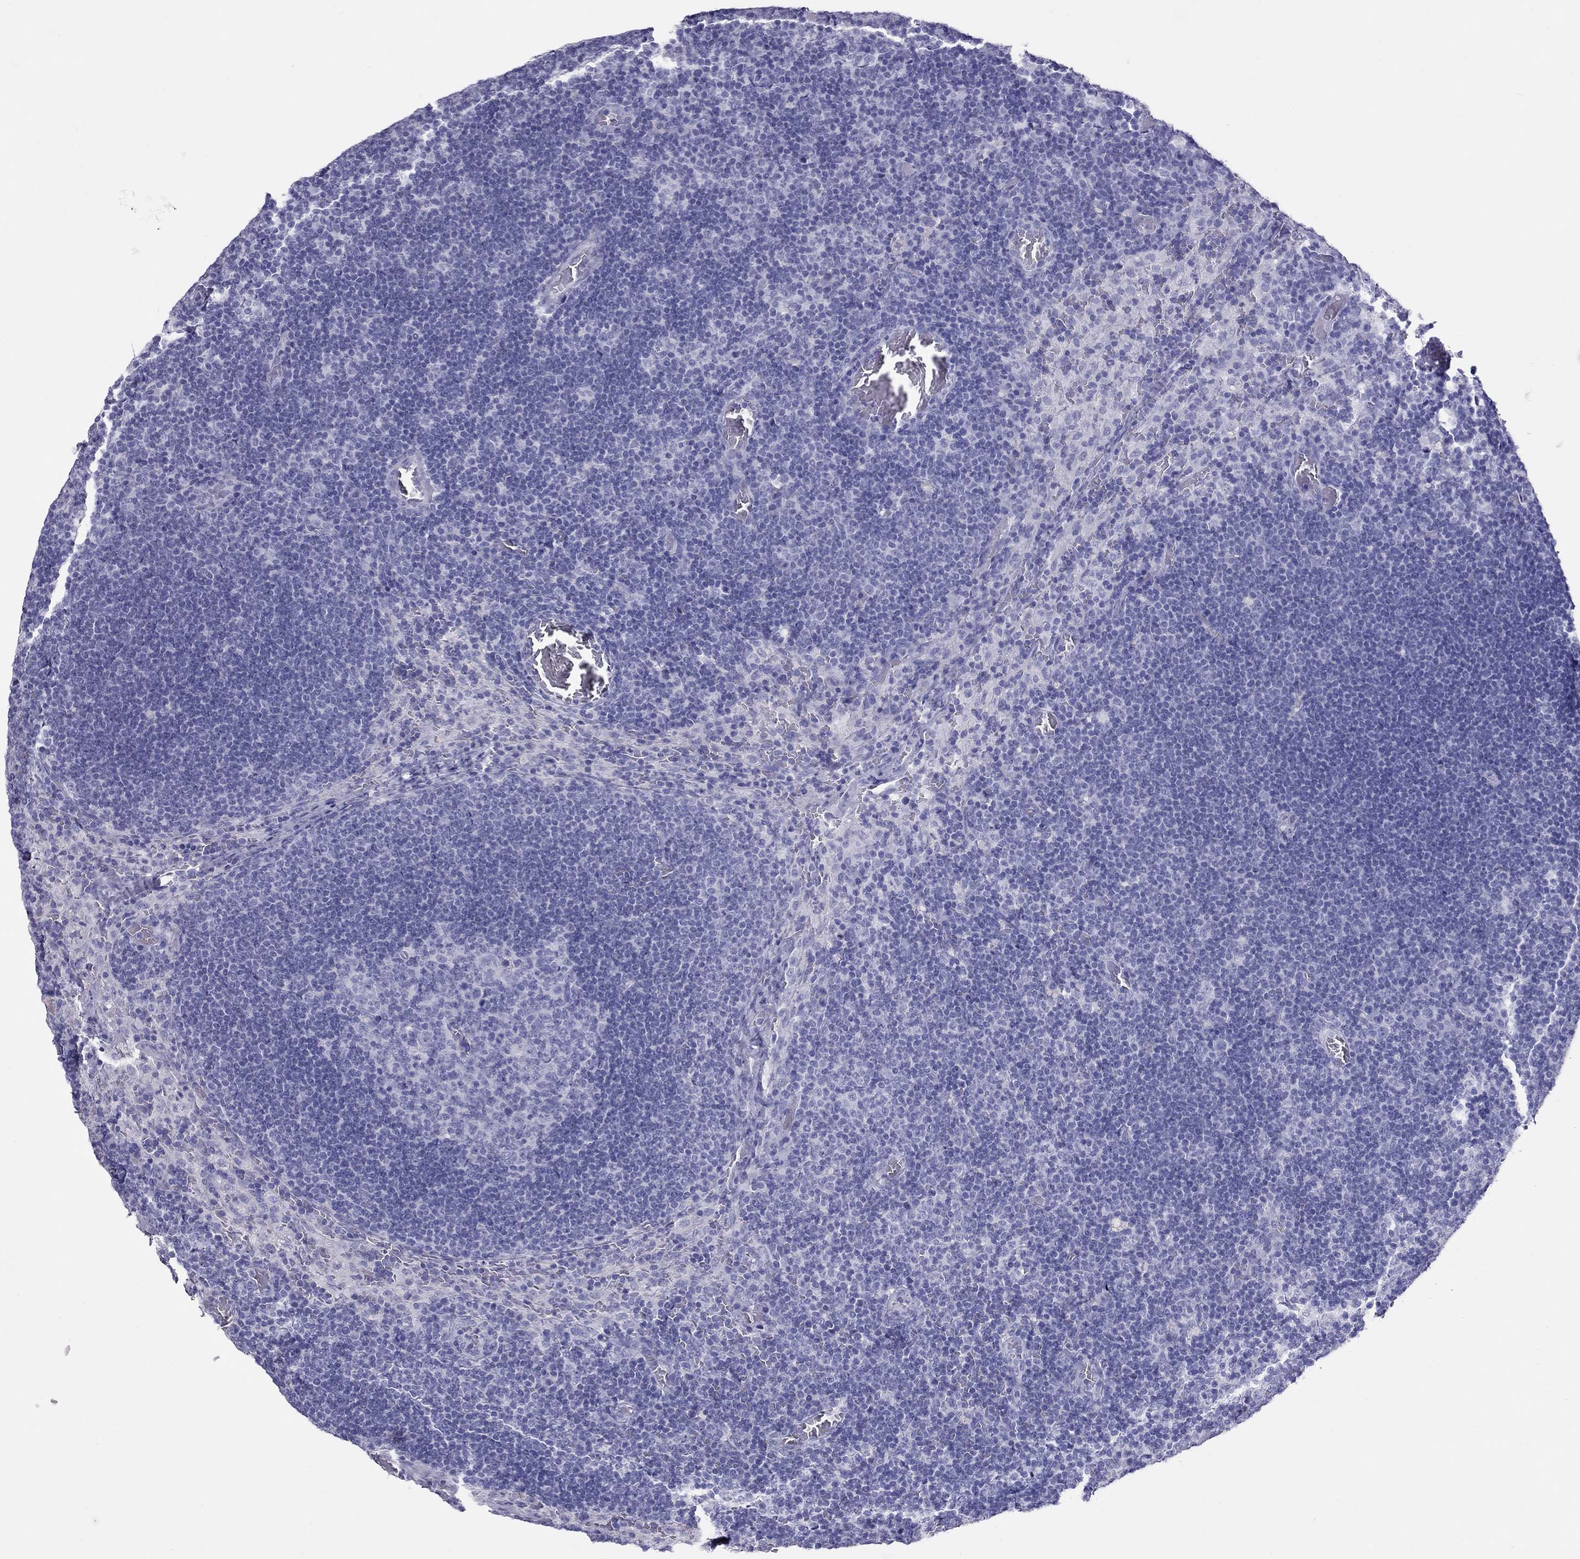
{"staining": {"intensity": "negative", "quantity": "none", "location": "none"}, "tissue": "lymph node", "cell_type": "Germinal center cells", "image_type": "normal", "snomed": [{"axis": "morphology", "description": "Normal tissue, NOS"}, {"axis": "topography", "description": "Lymph node"}], "caption": "The micrograph reveals no significant positivity in germinal center cells of lymph node. The staining is performed using DAB (3,3'-diaminobenzidine) brown chromogen with nuclei counter-stained in using hematoxylin.", "gene": "PSMB11", "patient": {"sex": "male", "age": 63}}